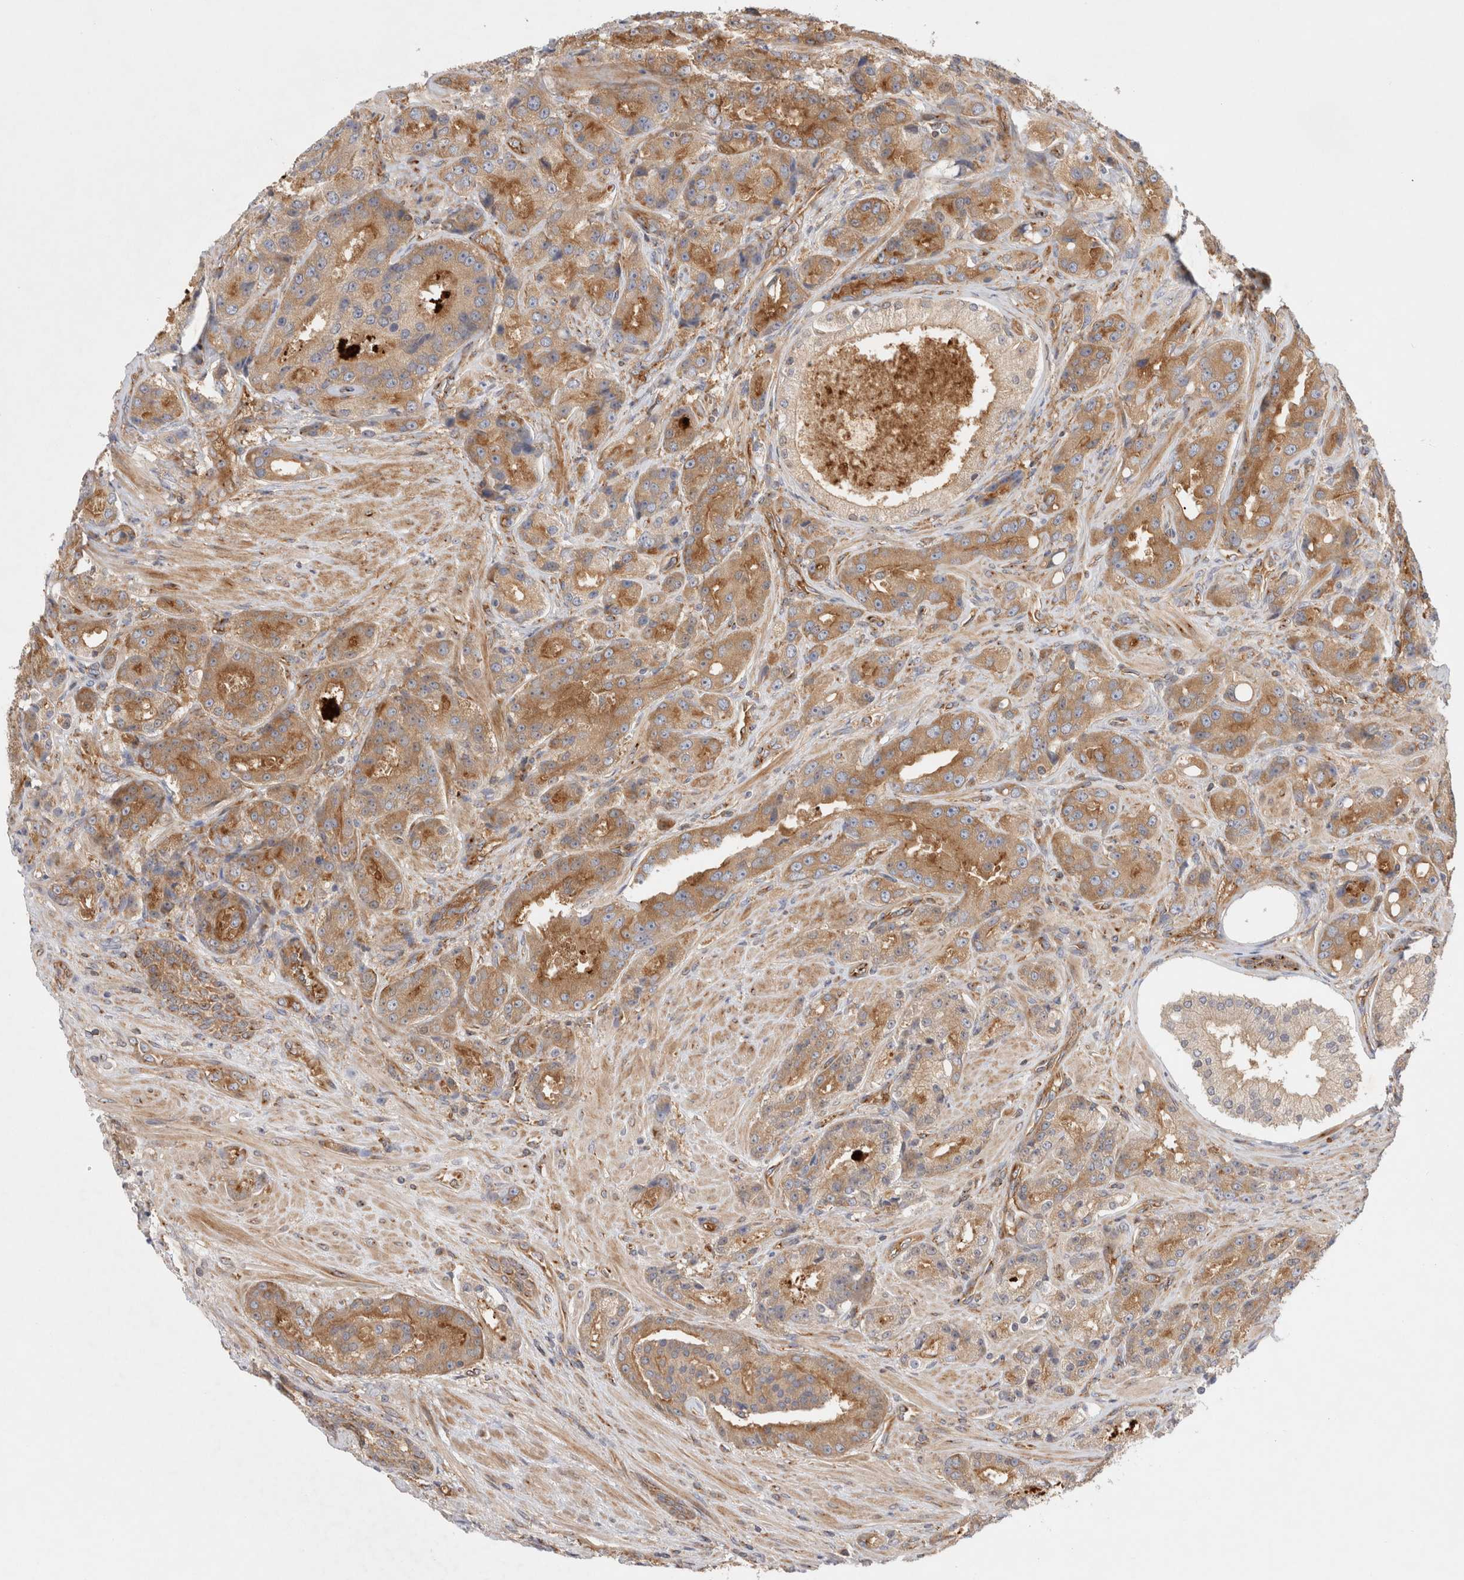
{"staining": {"intensity": "moderate", "quantity": ">75%", "location": "cytoplasmic/membranous"}, "tissue": "prostate cancer", "cell_type": "Tumor cells", "image_type": "cancer", "snomed": [{"axis": "morphology", "description": "Adenocarcinoma, High grade"}, {"axis": "topography", "description": "Prostate"}], "caption": "Immunohistochemical staining of prostate high-grade adenocarcinoma displays moderate cytoplasmic/membranous protein expression in about >75% of tumor cells.", "gene": "GPR150", "patient": {"sex": "male", "age": 60}}